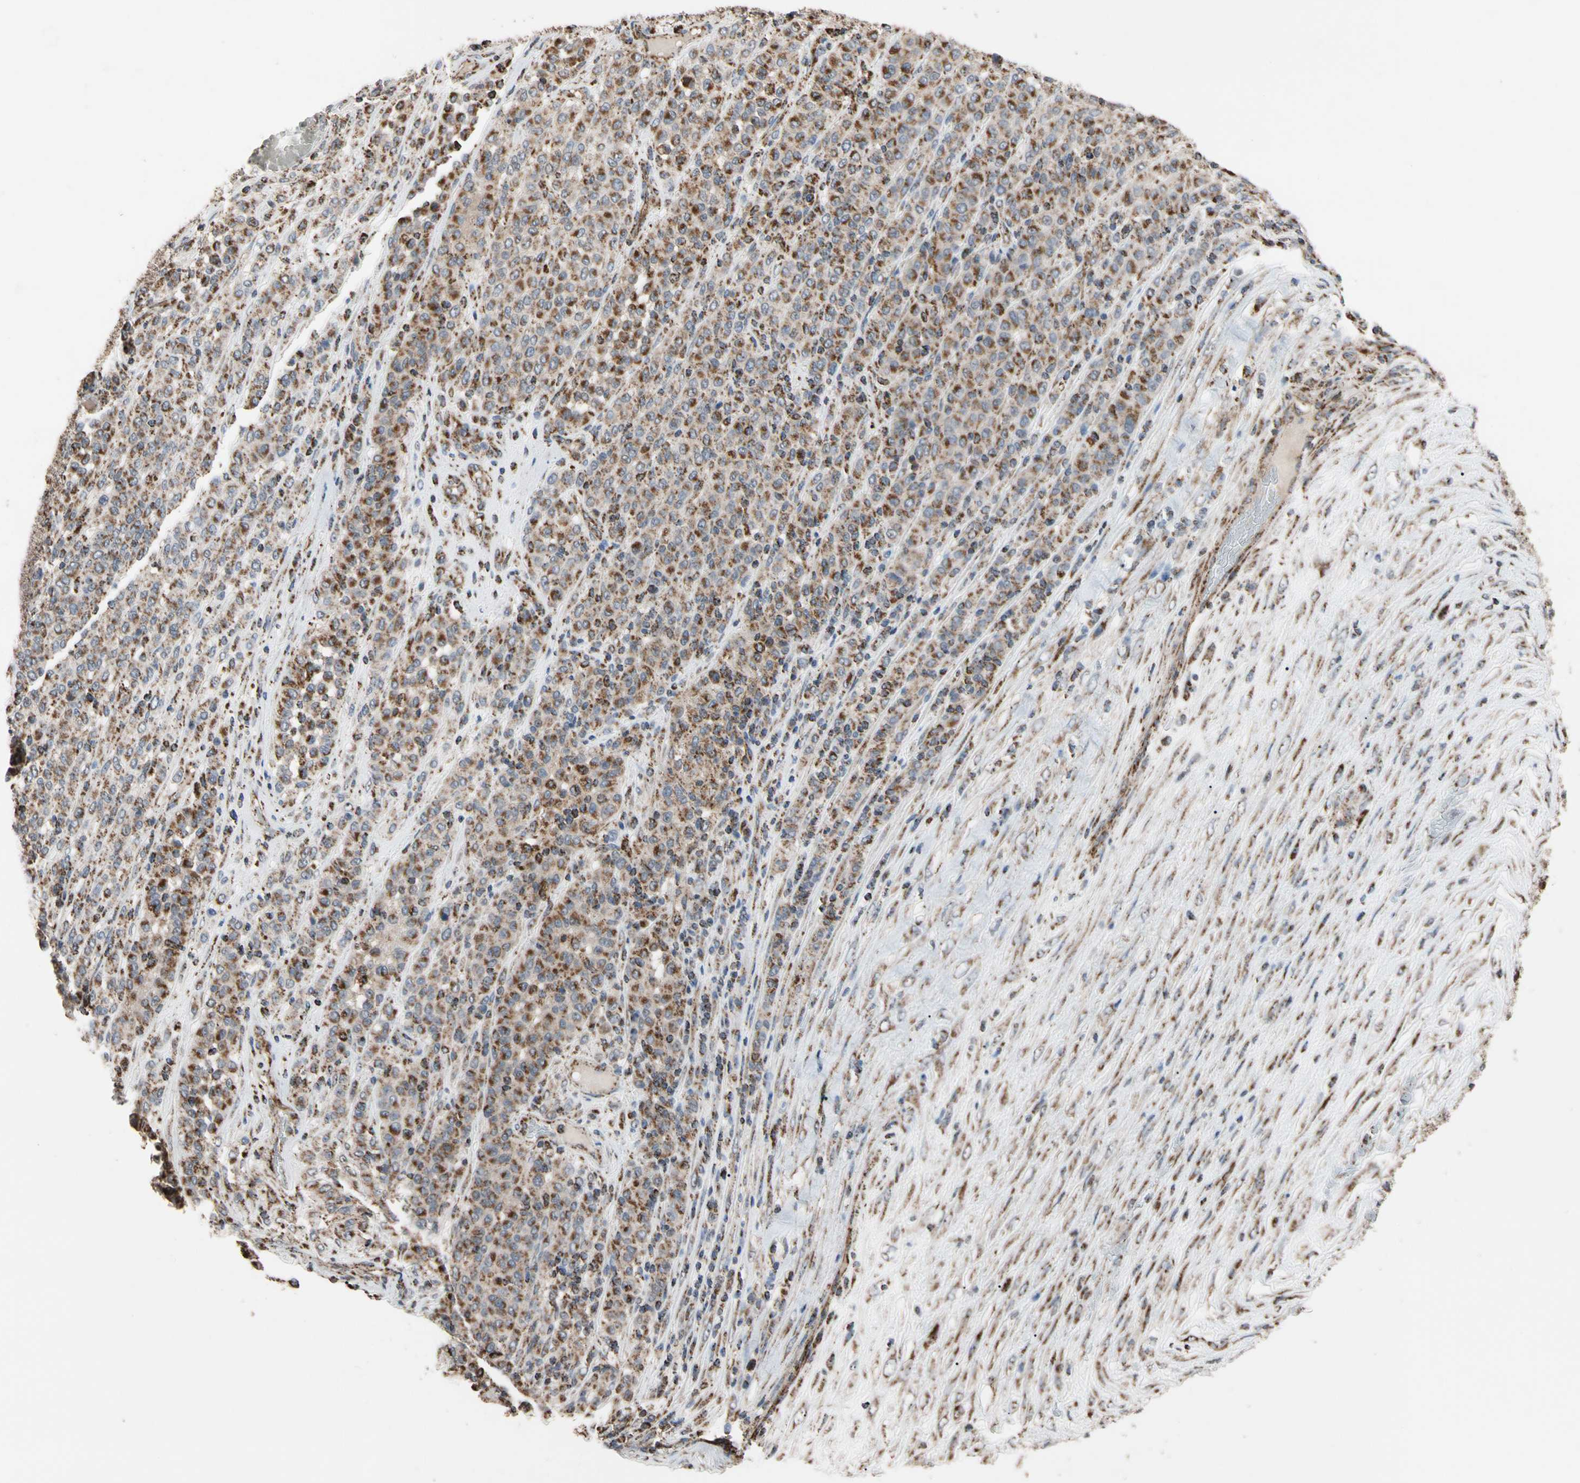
{"staining": {"intensity": "strong", "quantity": ">75%", "location": "cytoplasmic/membranous"}, "tissue": "melanoma", "cell_type": "Tumor cells", "image_type": "cancer", "snomed": [{"axis": "morphology", "description": "Malignant melanoma, Metastatic site"}, {"axis": "topography", "description": "Pancreas"}], "caption": "IHC (DAB) staining of human melanoma reveals strong cytoplasmic/membranous protein staining in approximately >75% of tumor cells.", "gene": "FAM110B", "patient": {"sex": "female", "age": 30}}